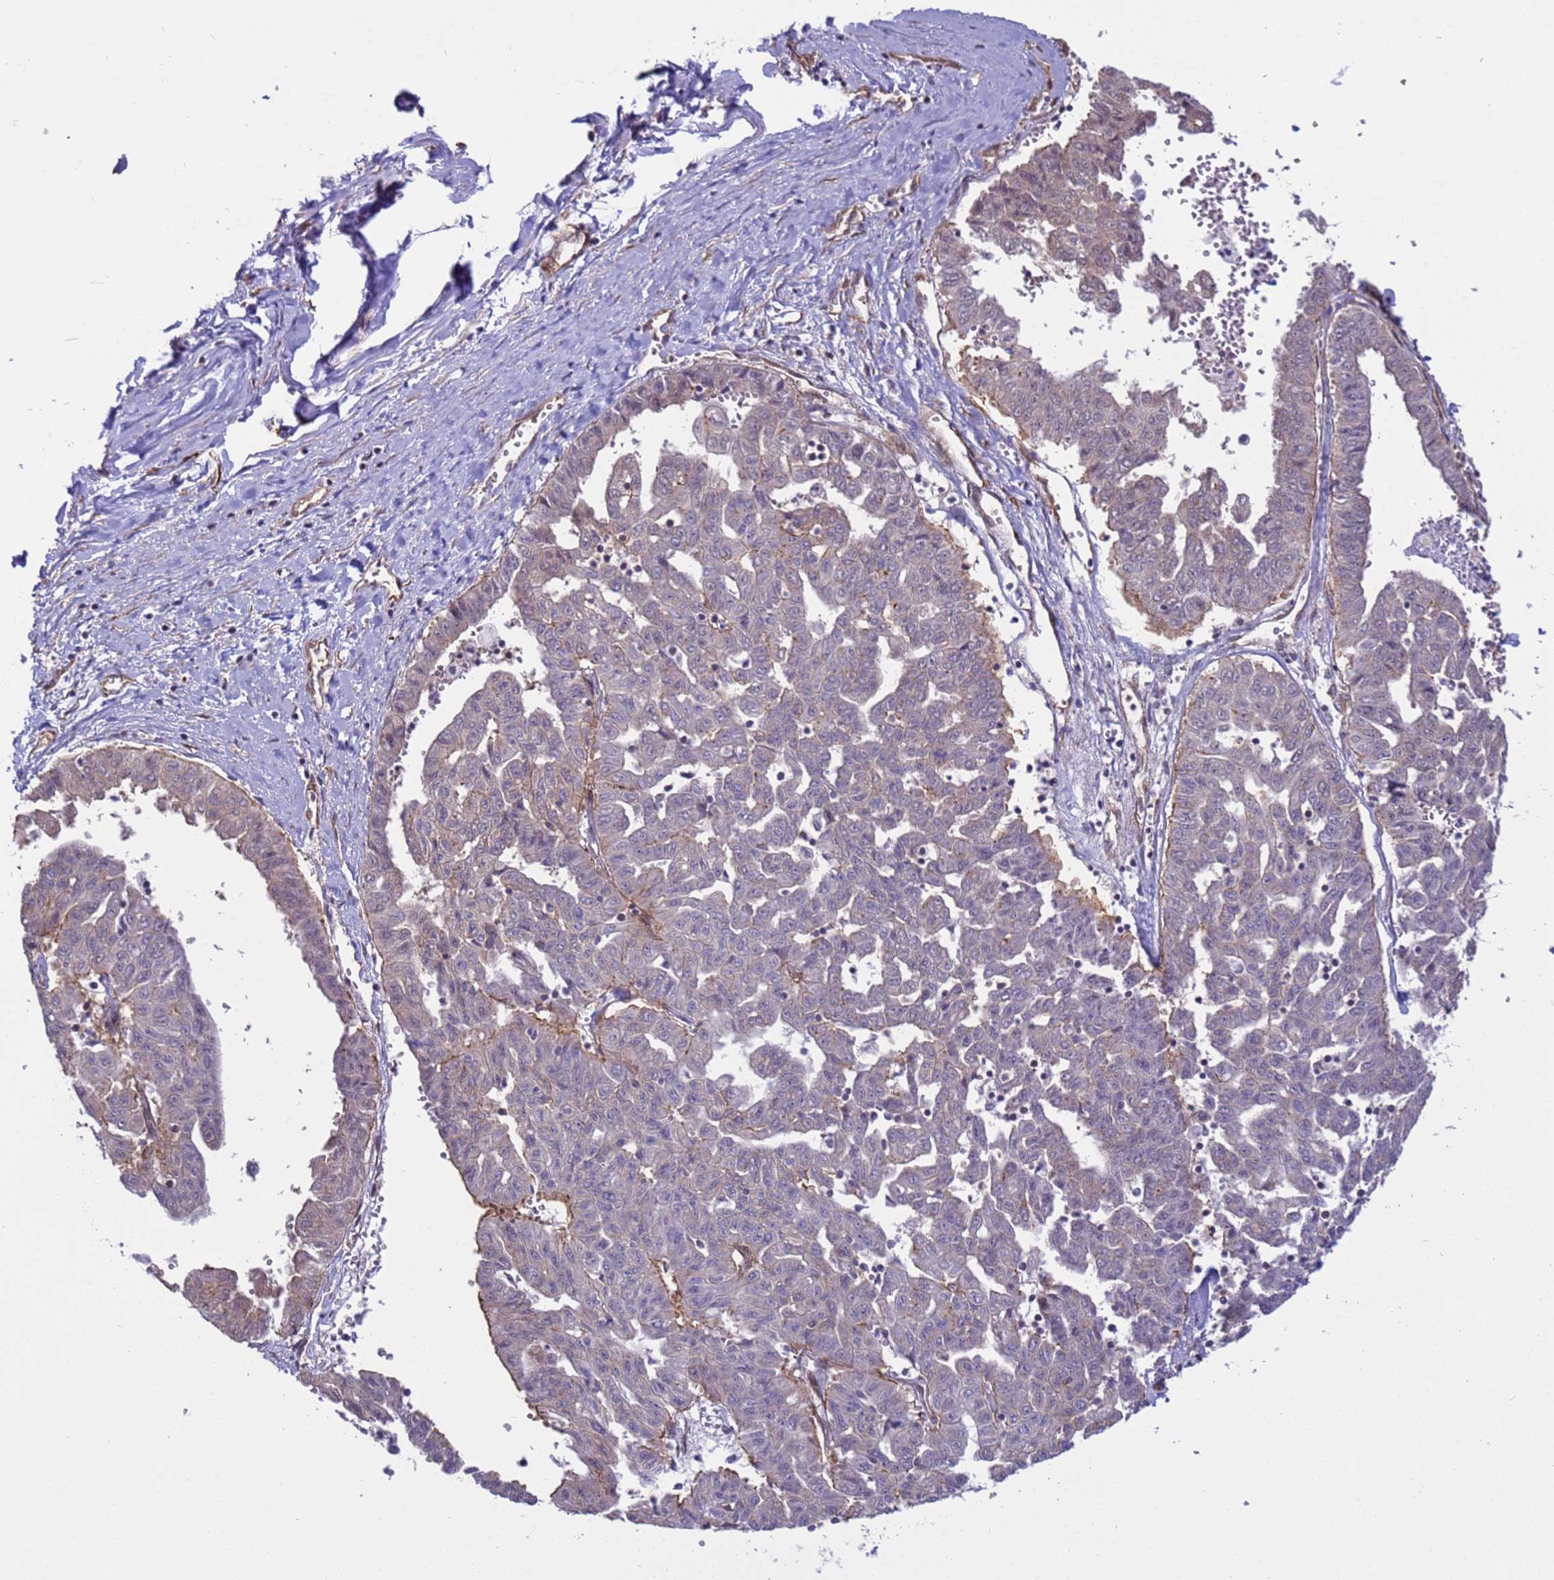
{"staining": {"intensity": "weak", "quantity": "<25%", "location": "cytoplasmic/membranous,nuclear"}, "tissue": "liver cancer", "cell_type": "Tumor cells", "image_type": "cancer", "snomed": [{"axis": "morphology", "description": "Cholangiocarcinoma"}, {"axis": "topography", "description": "Liver"}], "caption": "Immunohistochemistry of human liver cancer (cholangiocarcinoma) shows no positivity in tumor cells. (DAB immunohistochemistry with hematoxylin counter stain).", "gene": "ITGB4", "patient": {"sex": "female", "age": 77}}